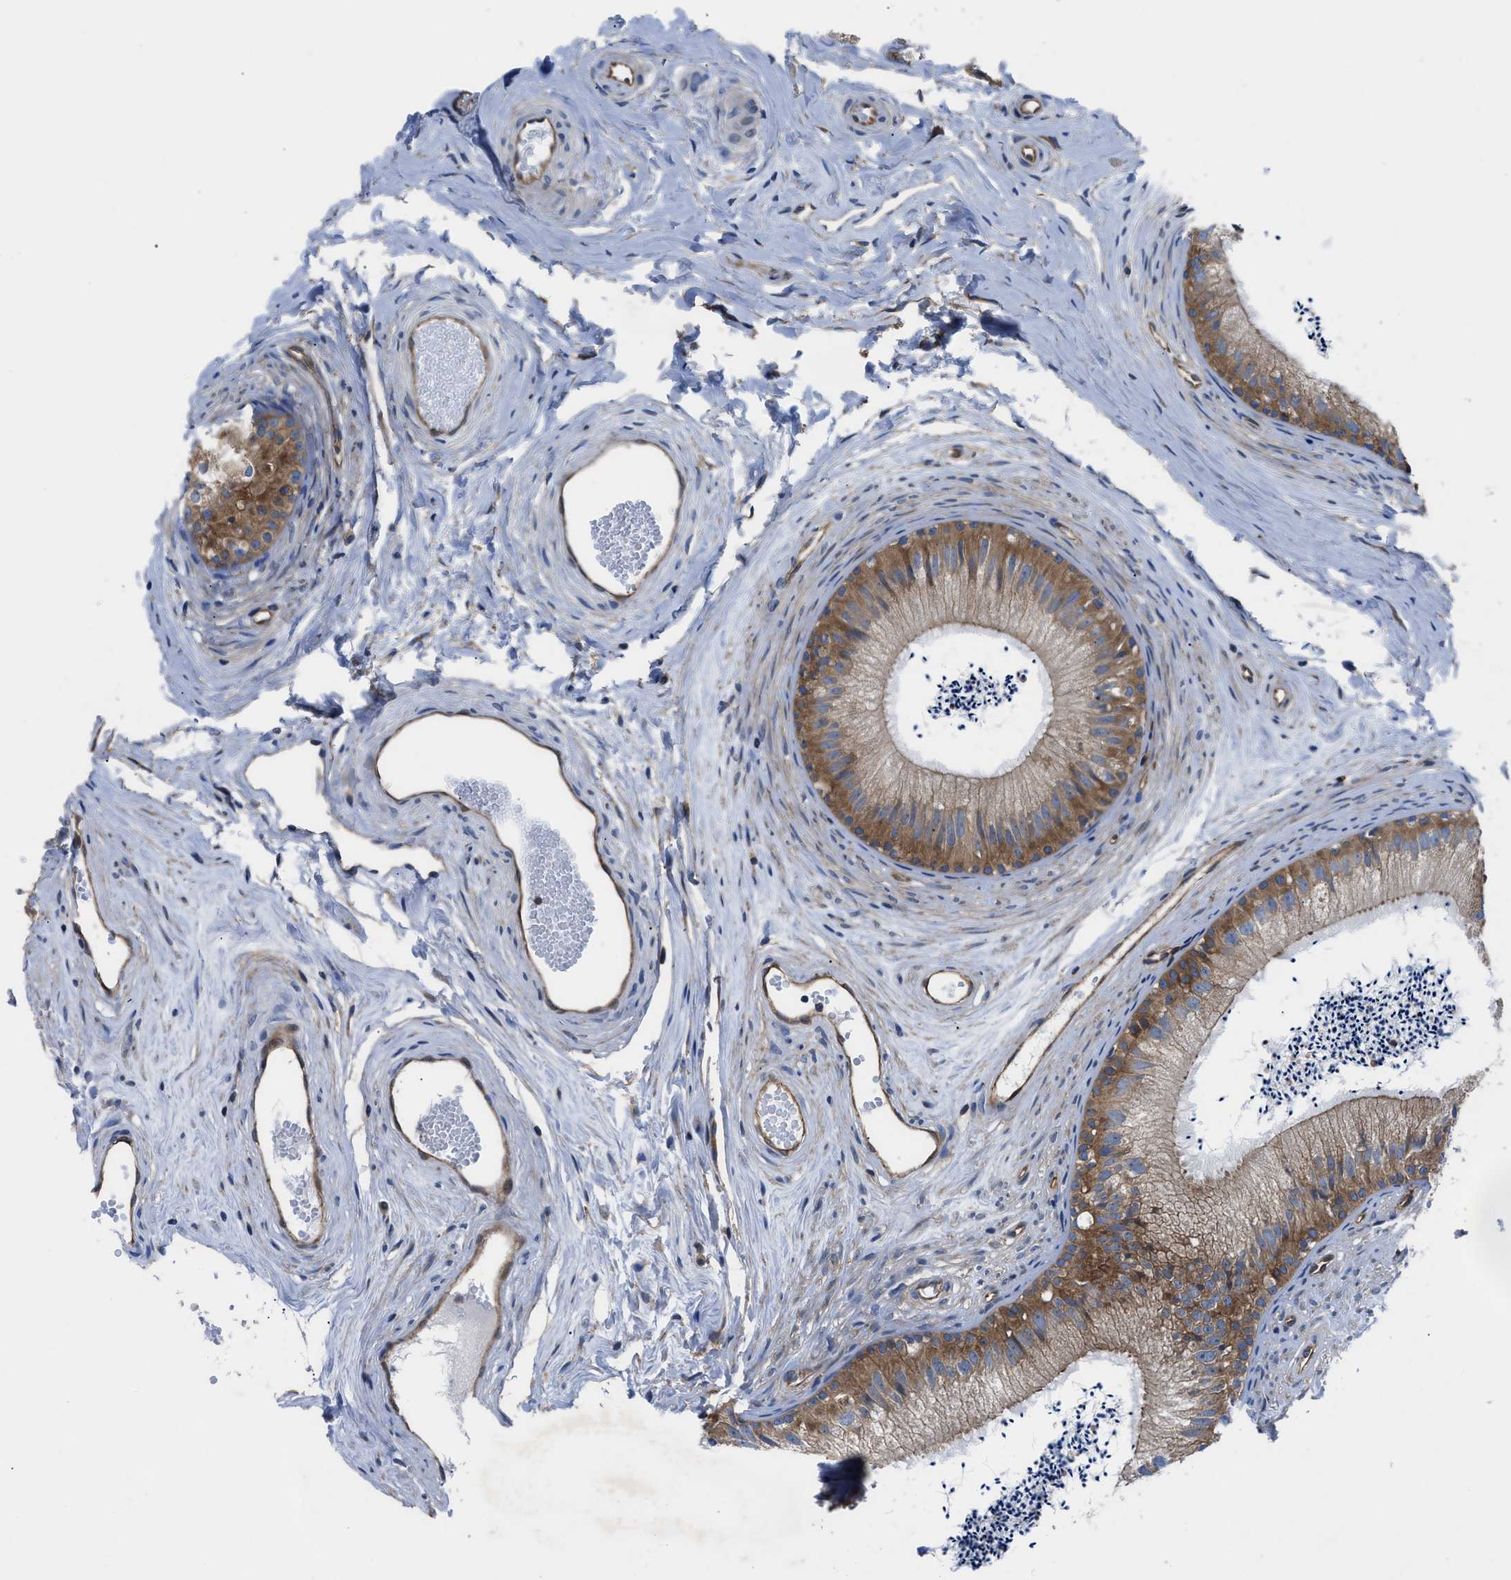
{"staining": {"intensity": "moderate", "quantity": ">75%", "location": "cytoplasmic/membranous"}, "tissue": "epididymis", "cell_type": "Glandular cells", "image_type": "normal", "snomed": [{"axis": "morphology", "description": "Normal tissue, NOS"}, {"axis": "topography", "description": "Epididymis"}], "caption": "Protein staining by immunohistochemistry demonstrates moderate cytoplasmic/membranous staining in approximately >75% of glandular cells in normal epididymis.", "gene": "TRIP4", "patient": {"sex": "male", "age": 56}}